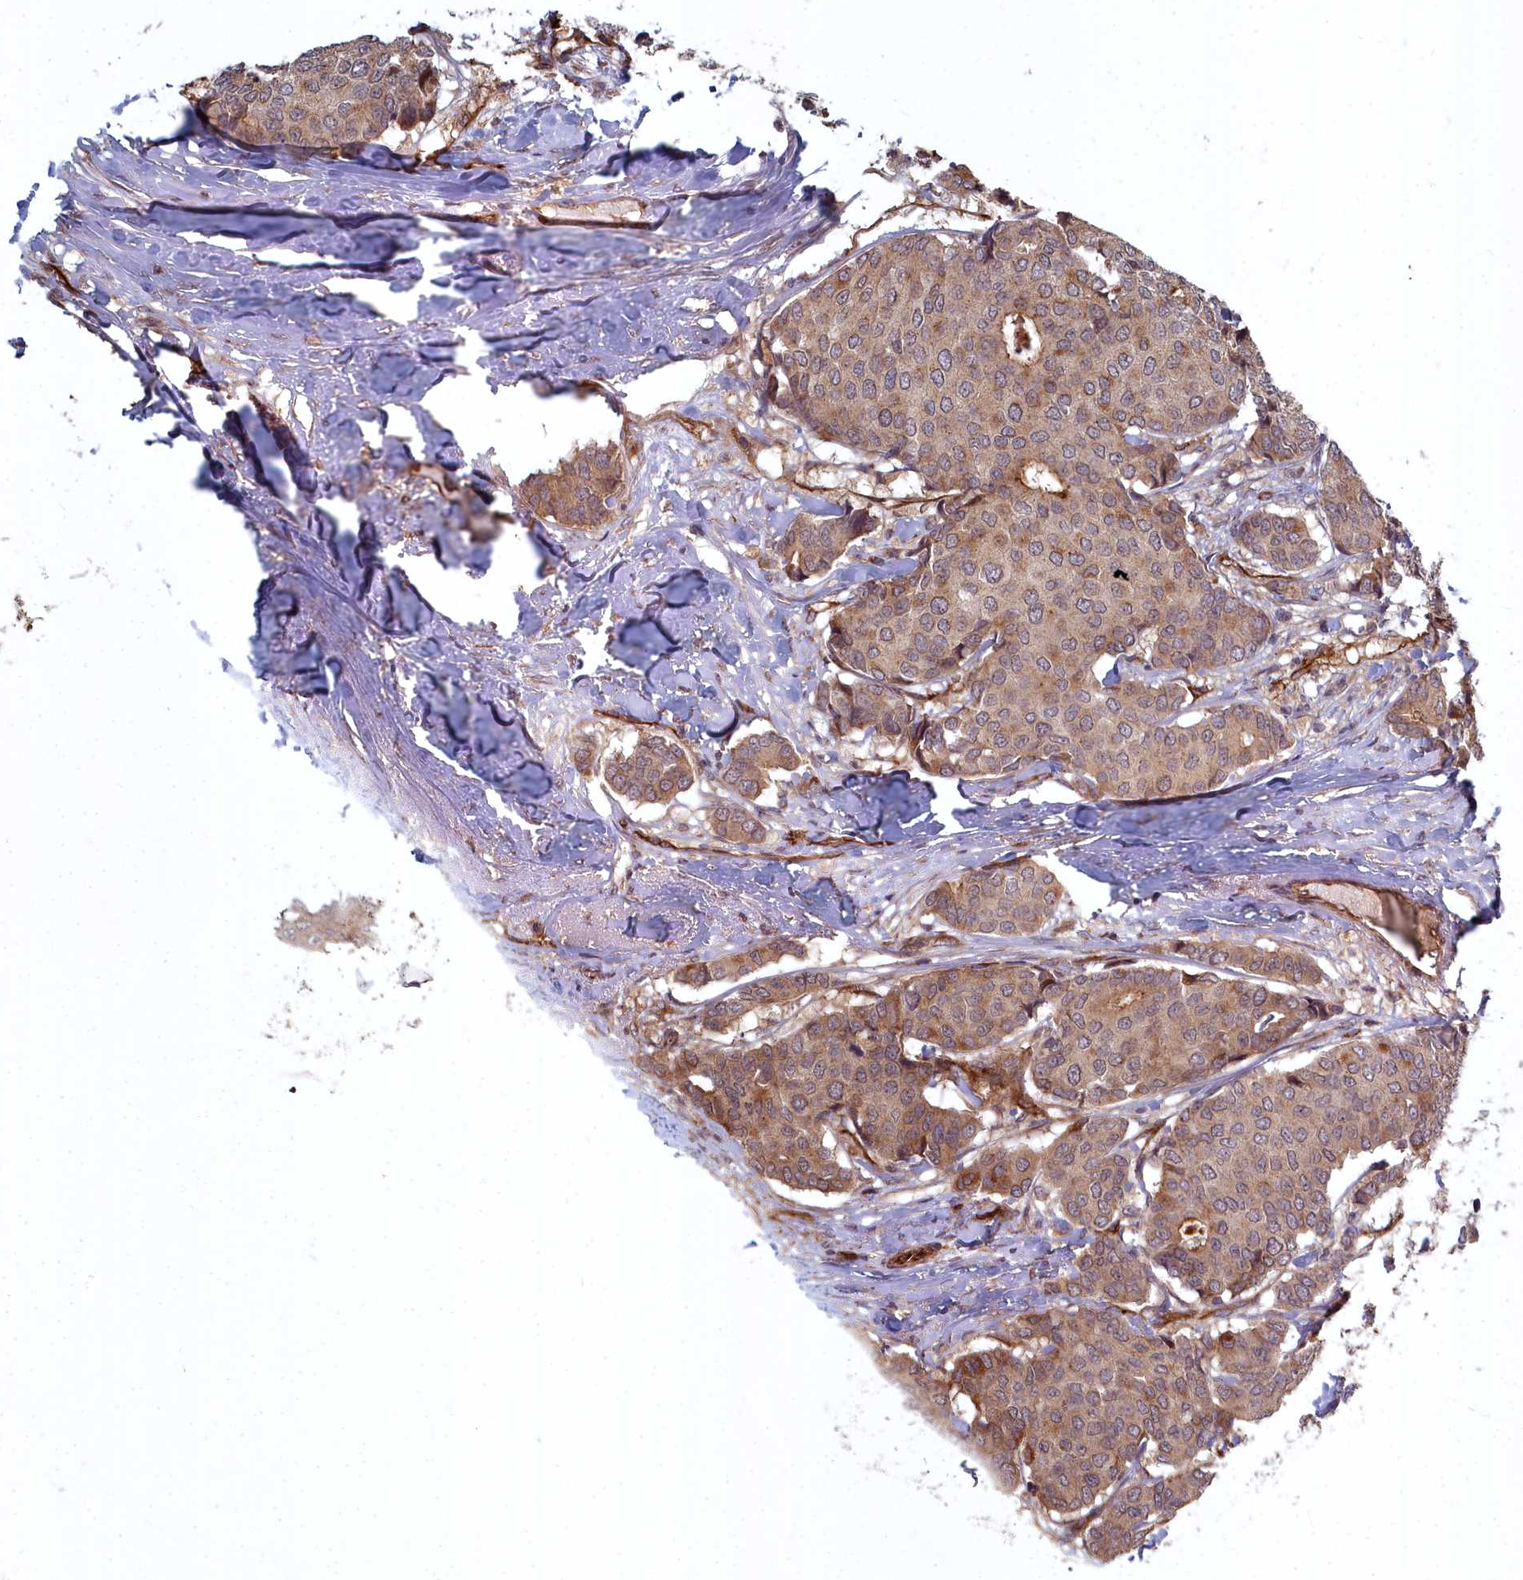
{"staining": {"intensity": "moderate", "quantity": ">75%", "location": "cytoplasmic/membranous"}, "tissue": "breast cancer", "cell_type": "Tumor cells", "image_type": "cancer", "snomed": [{"axis": "morphology", "description": "Lobular carcinoma"}, {"axis": "topography", "description": "Breast"}], "caption": "An image of breast lobular carcinoma stained for a protein displays moderate cytoplasmic/membranous brown staining in tumor cells.", "gene": "TSPYL4", "patient": {"sex": "female", "age": 59}}